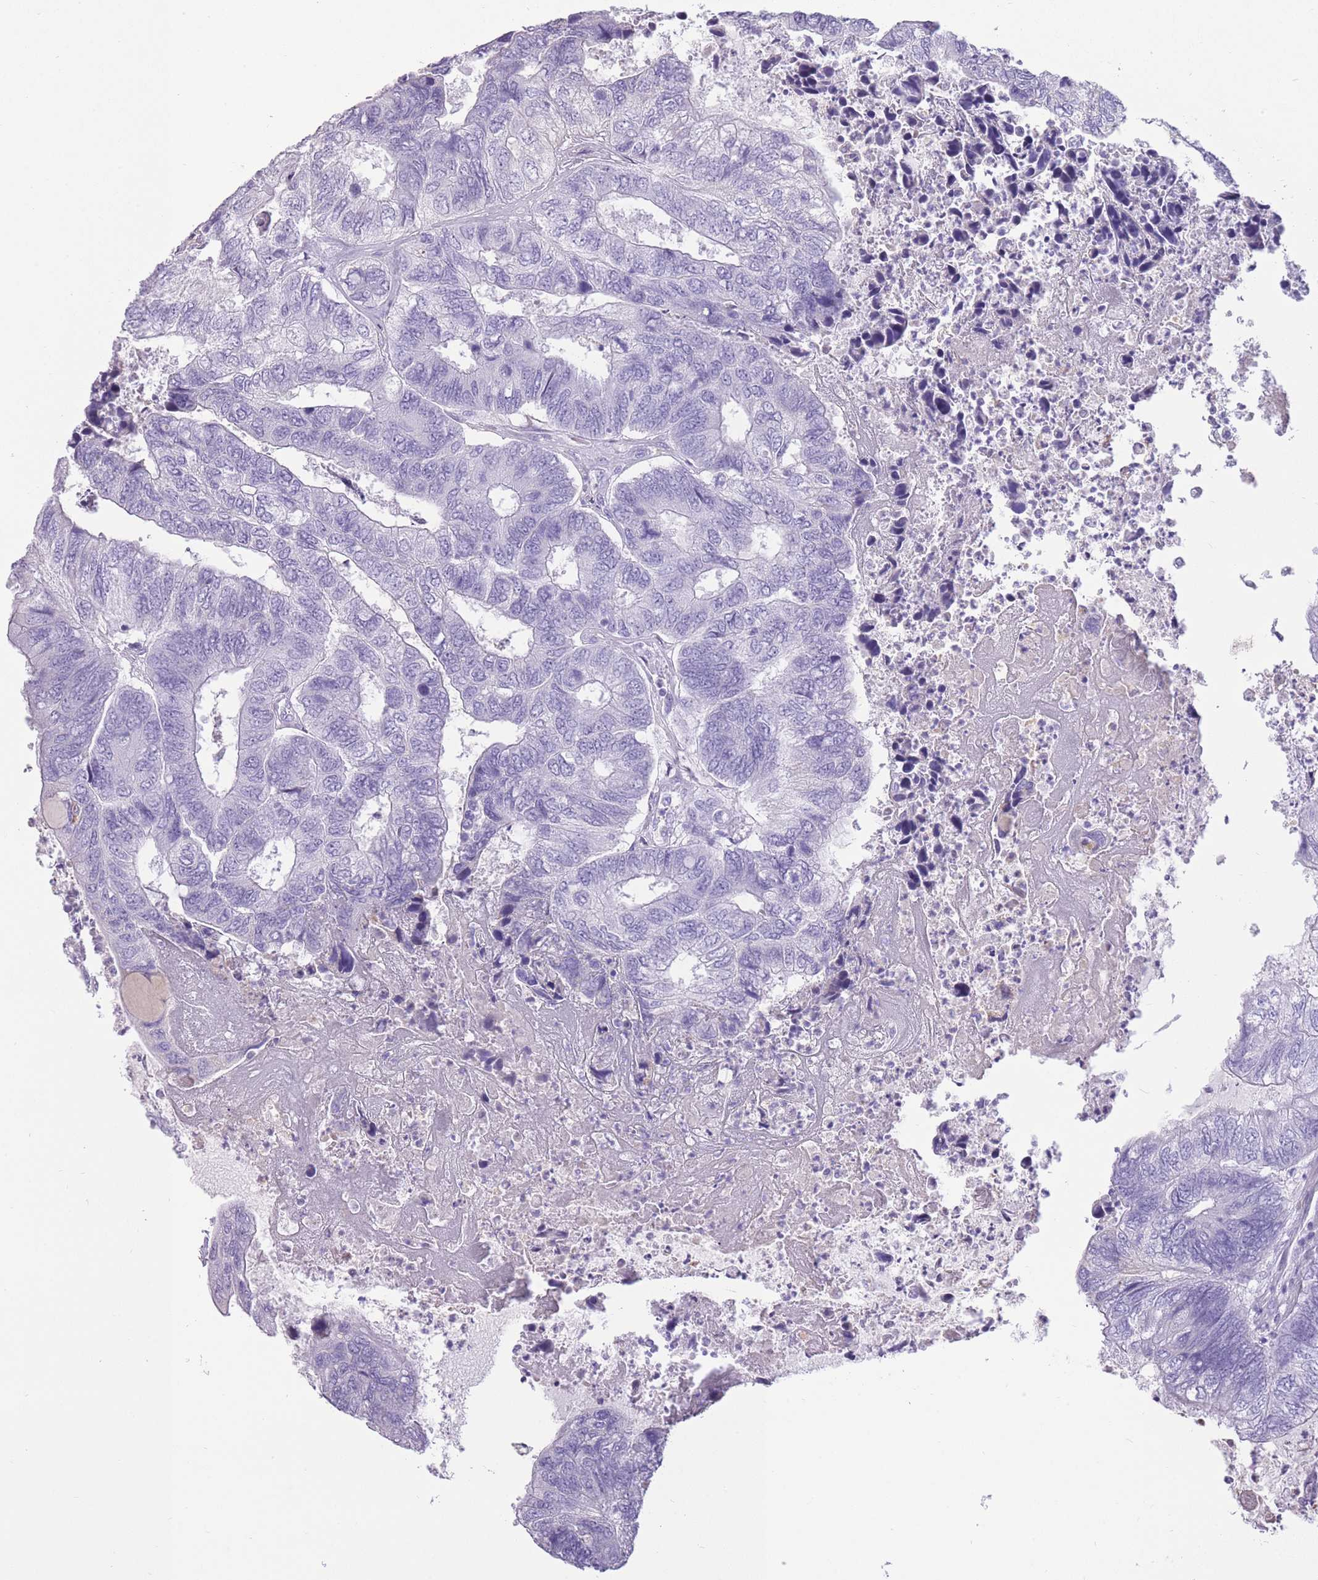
{"staining": {"intensity": "negative", "quantity": "none", "location": "none"}, "tissue": "colorectal cancer", "cell_type": "Tumor cells", "image_type": "cancer", "snomed": [{"axis": "morphology", "description": "Adenocarcinoma, NOS"}, {"axis": "topography", "description": "Colon"}], "caption": "This is an IHC photomicrograph of human colorectal cancer. There is no expression in tumor cells.", "gene": "WDR70", "patient": {"sex": "female", "age": 67}}